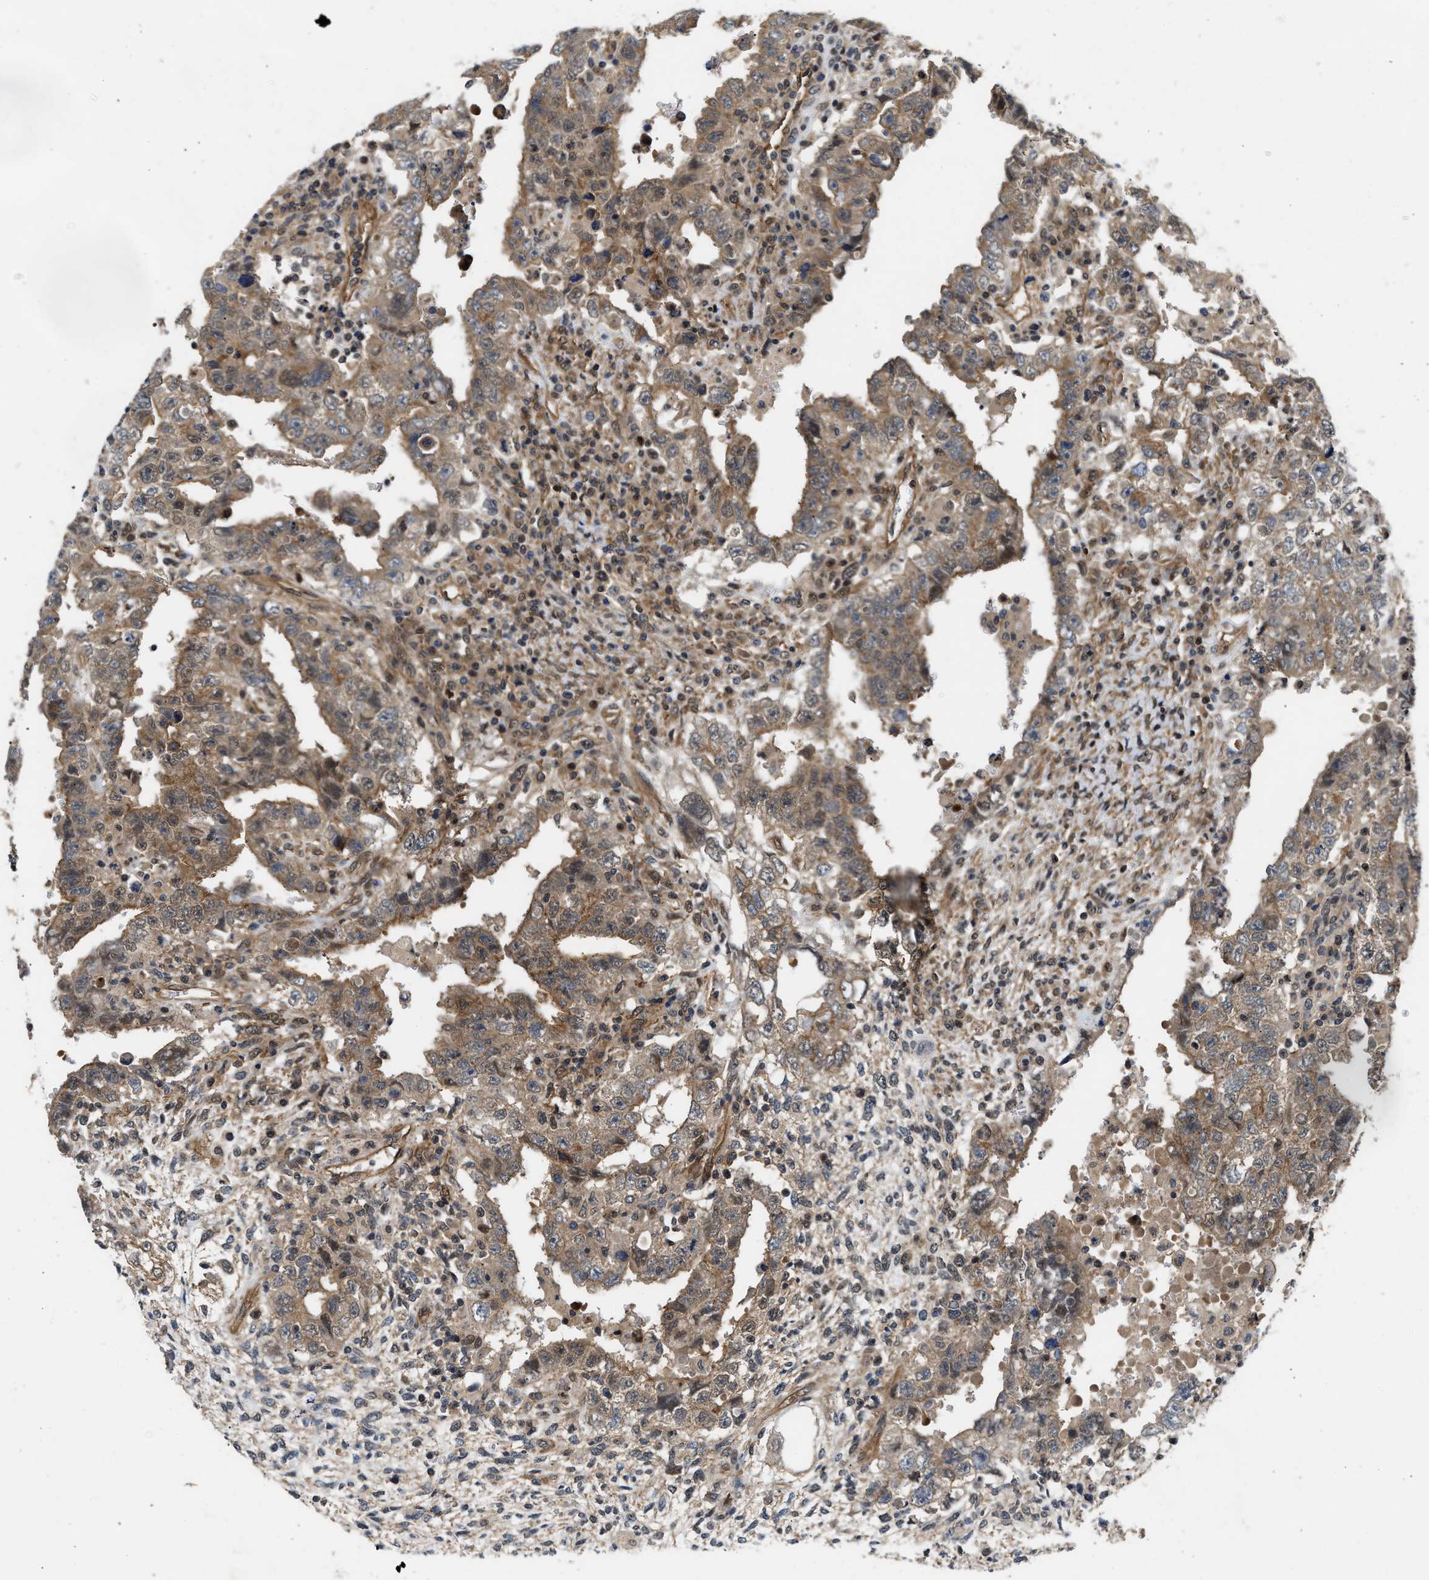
{"staining": {"intensity": "weak", "quantity": ">75%", "location": "cytoplasmic/membranous"}, "tissue": "testis cancer", "cell_type": "Tumor cells", "image_type": "cancer", "snomed": [{"axis": "morphology", "description": "Carcinoma, Embryonal, NOS"}, {"axis": "topography", "description": "Testis"}], "caption": "Tumor cells show weak cytoplasmic/membranous positivity in about >75% of cells in embryonal carcinoma (testis).", "gene": "COPS2", "patient": {"sex": "male", "age": 26}}